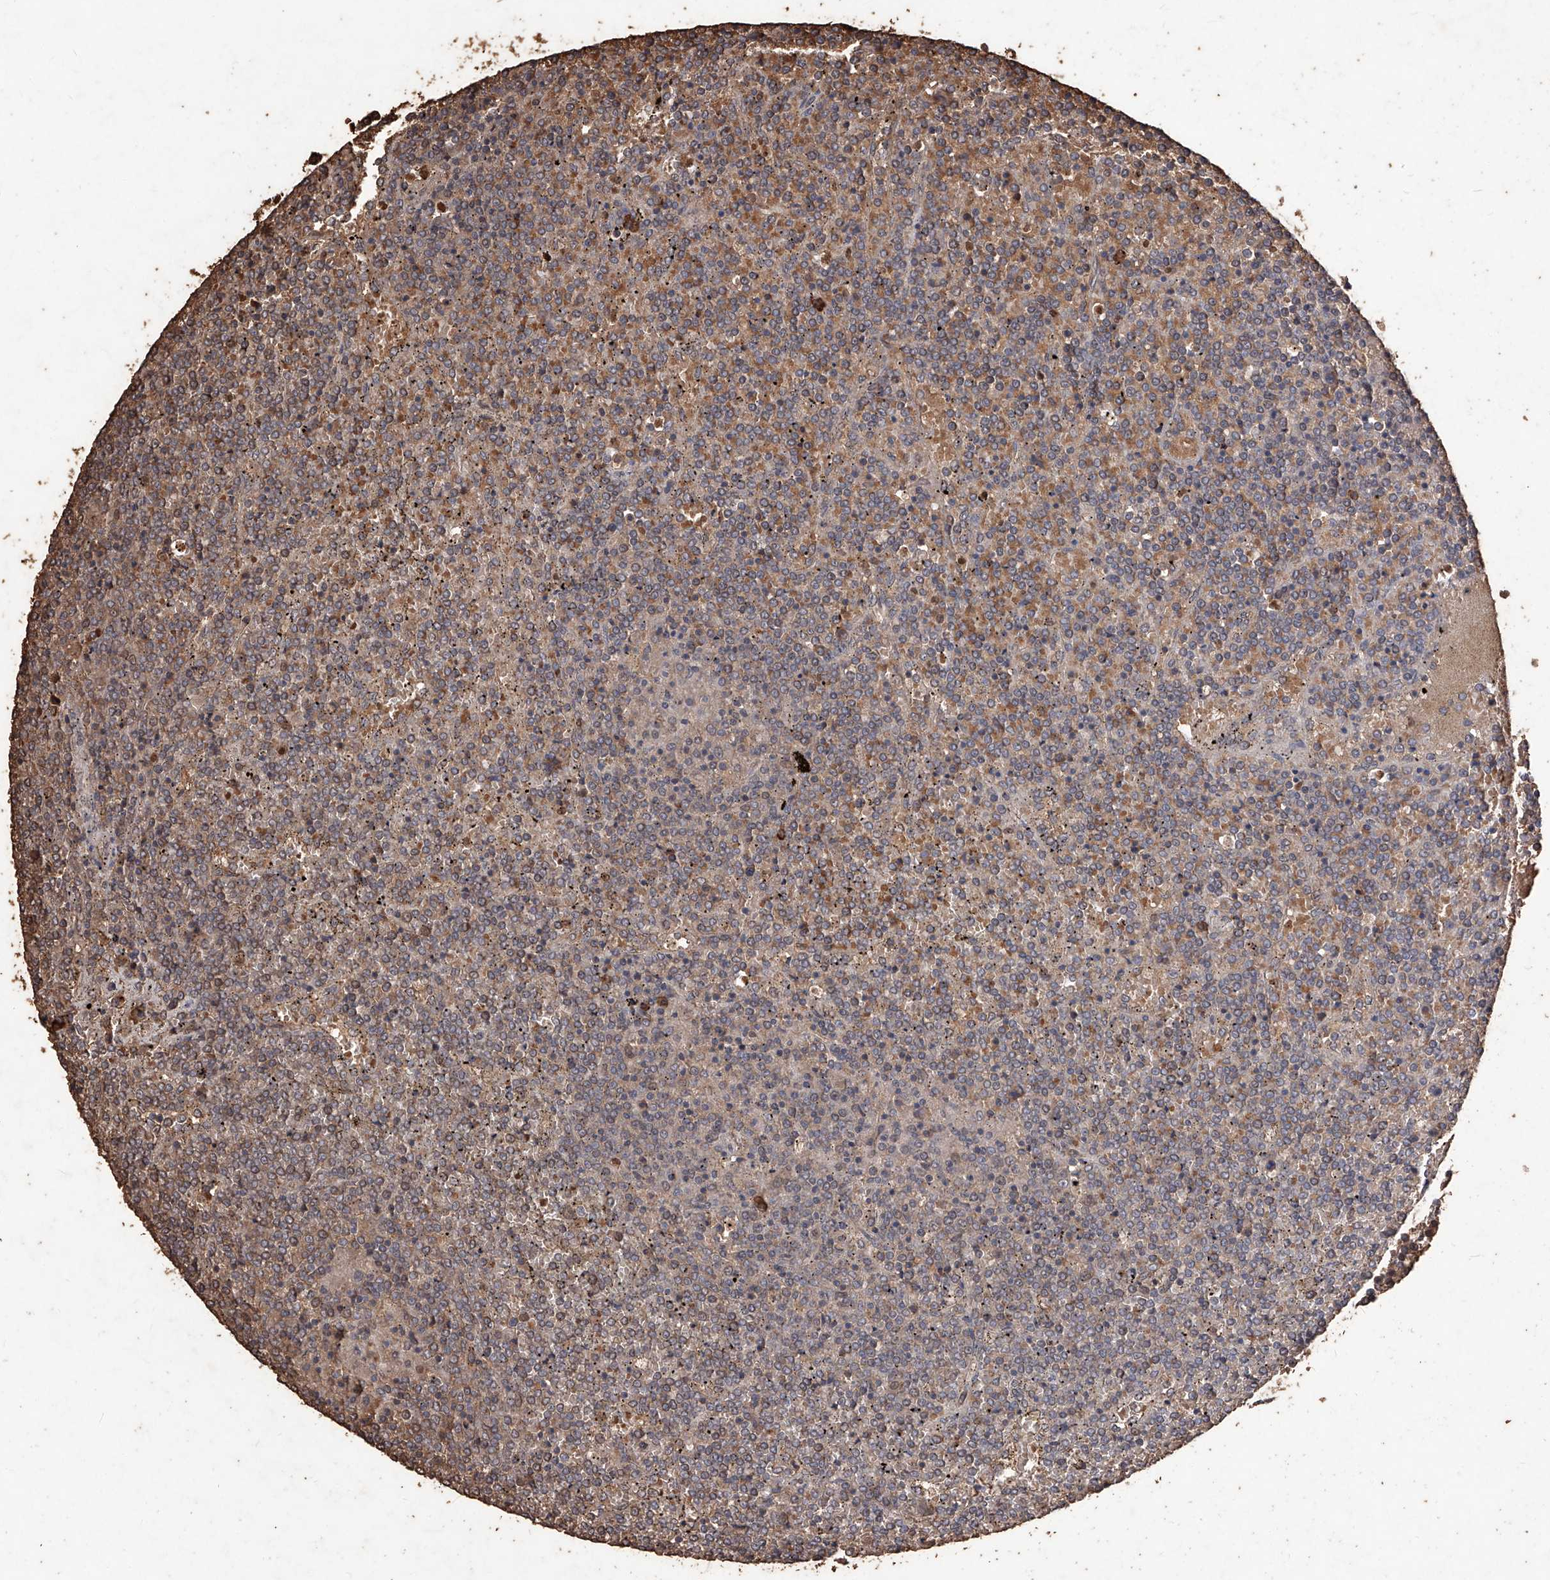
{"staining": {"intensity": "negative", "quantity": "none", "location": "none"}, "tissue": "lymphoma", "cell_type": "Tumor cells", "image_type": "cancer", "snomed": [{"axis": "morphology", "description": "Malignant lymphoma, non-Hodgkin's type, Low grade"}, {"axis": "topography", "description": "Spleen"}], "caption": "Immunohistochemistry photomicrograph of lymphoma stained for a protein (brown), which reveals no positivity in tumor cells.", "gene": "EML1", "patient": {"sex": "female", "age": 19}}